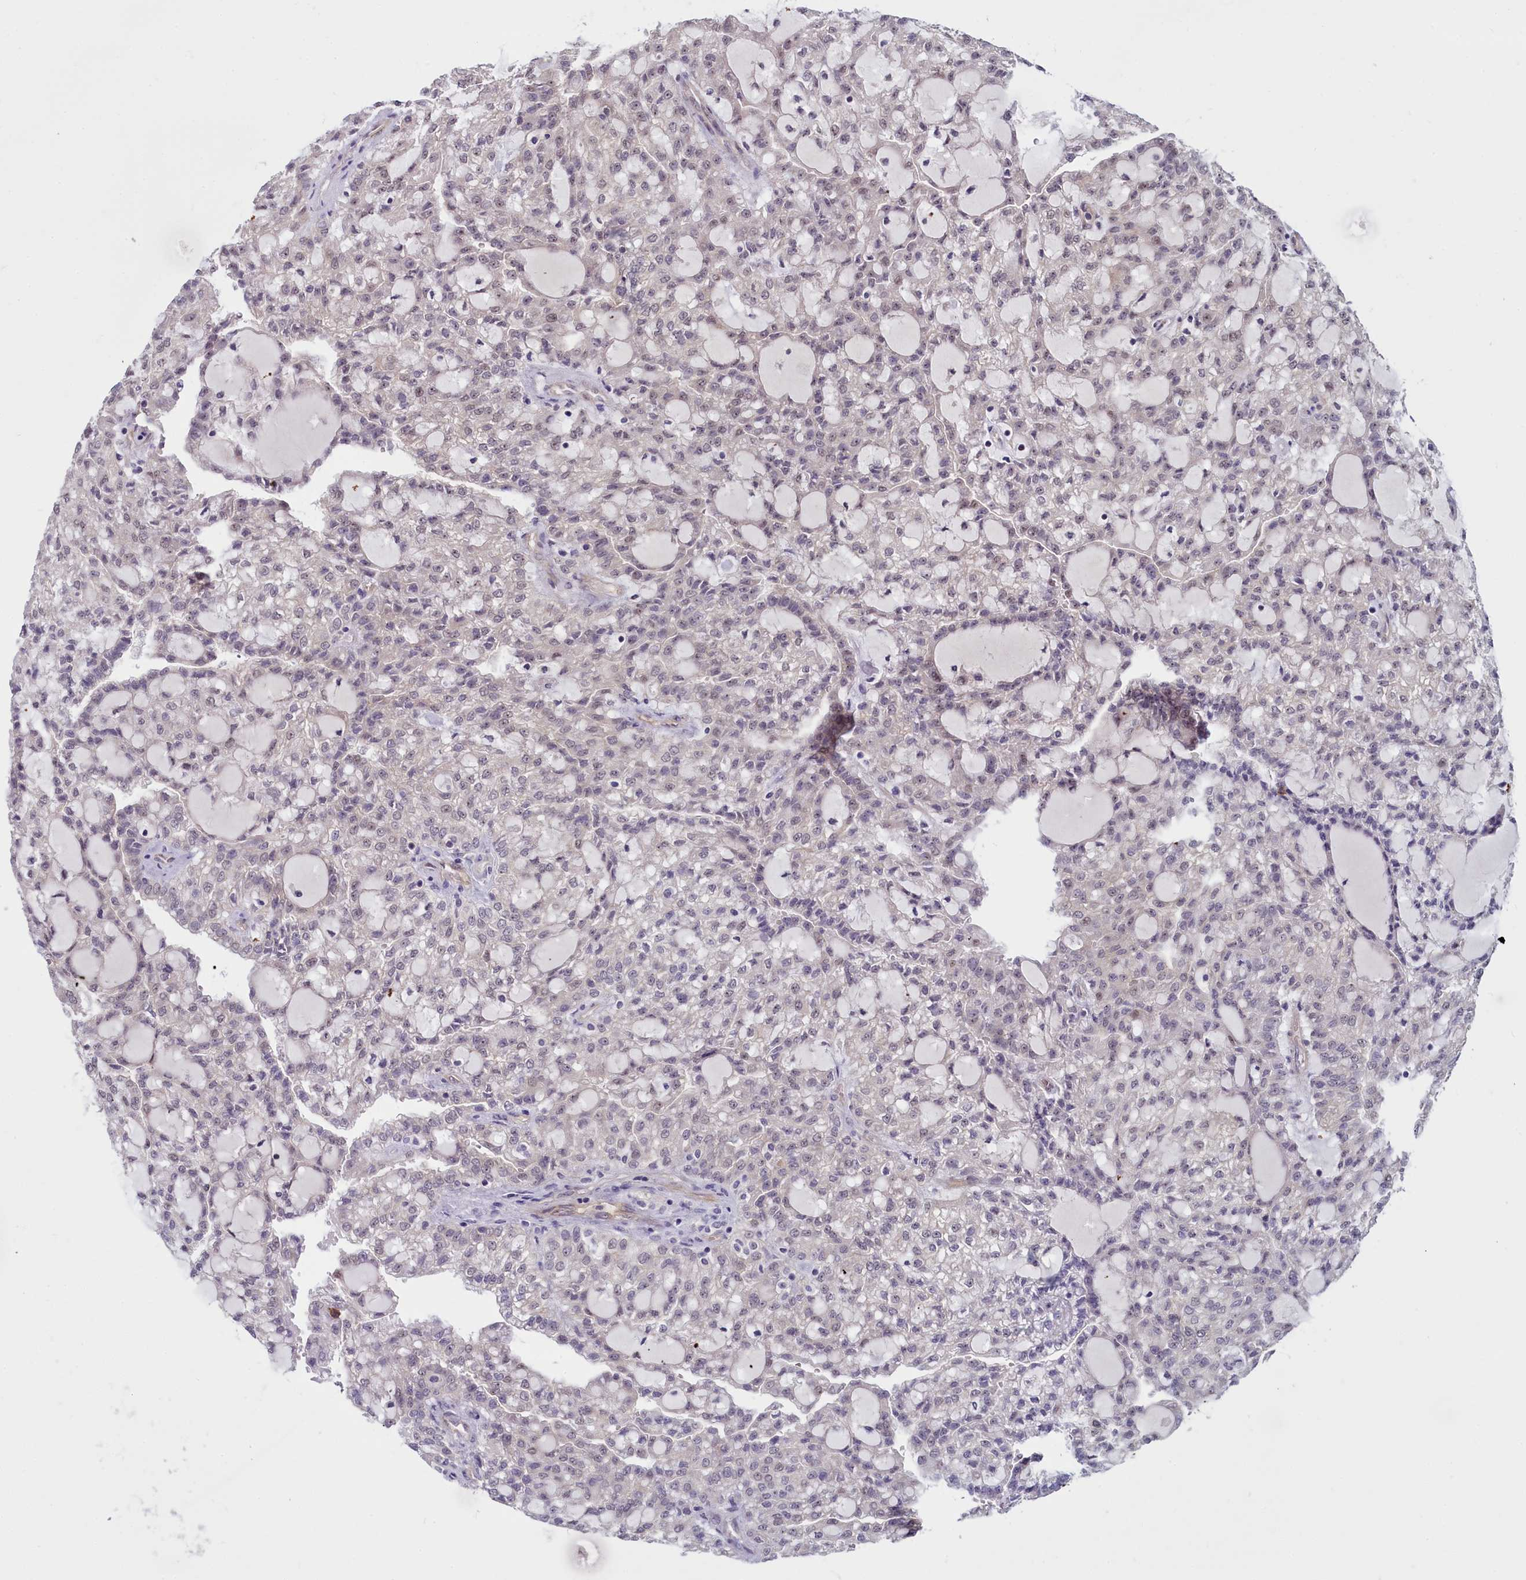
{"staining": {"intensity": "negative", "quantity": "none", "location": "none"}, "tissue": "renal cancer", "cell_type": "Tumor cells", "image_type": "cancer", "snomed": [{"axis": "morphology", "description": "Adenocarcinoma, NOS"}, {"axis": "topography", "description": "Kidney"}], "caption": "Image shows no protein staining in tumor cells of adenocarcinoma (renal) tissue.", "gene": "BCAR1", "patient": {"sex": "male", "age": 63}}